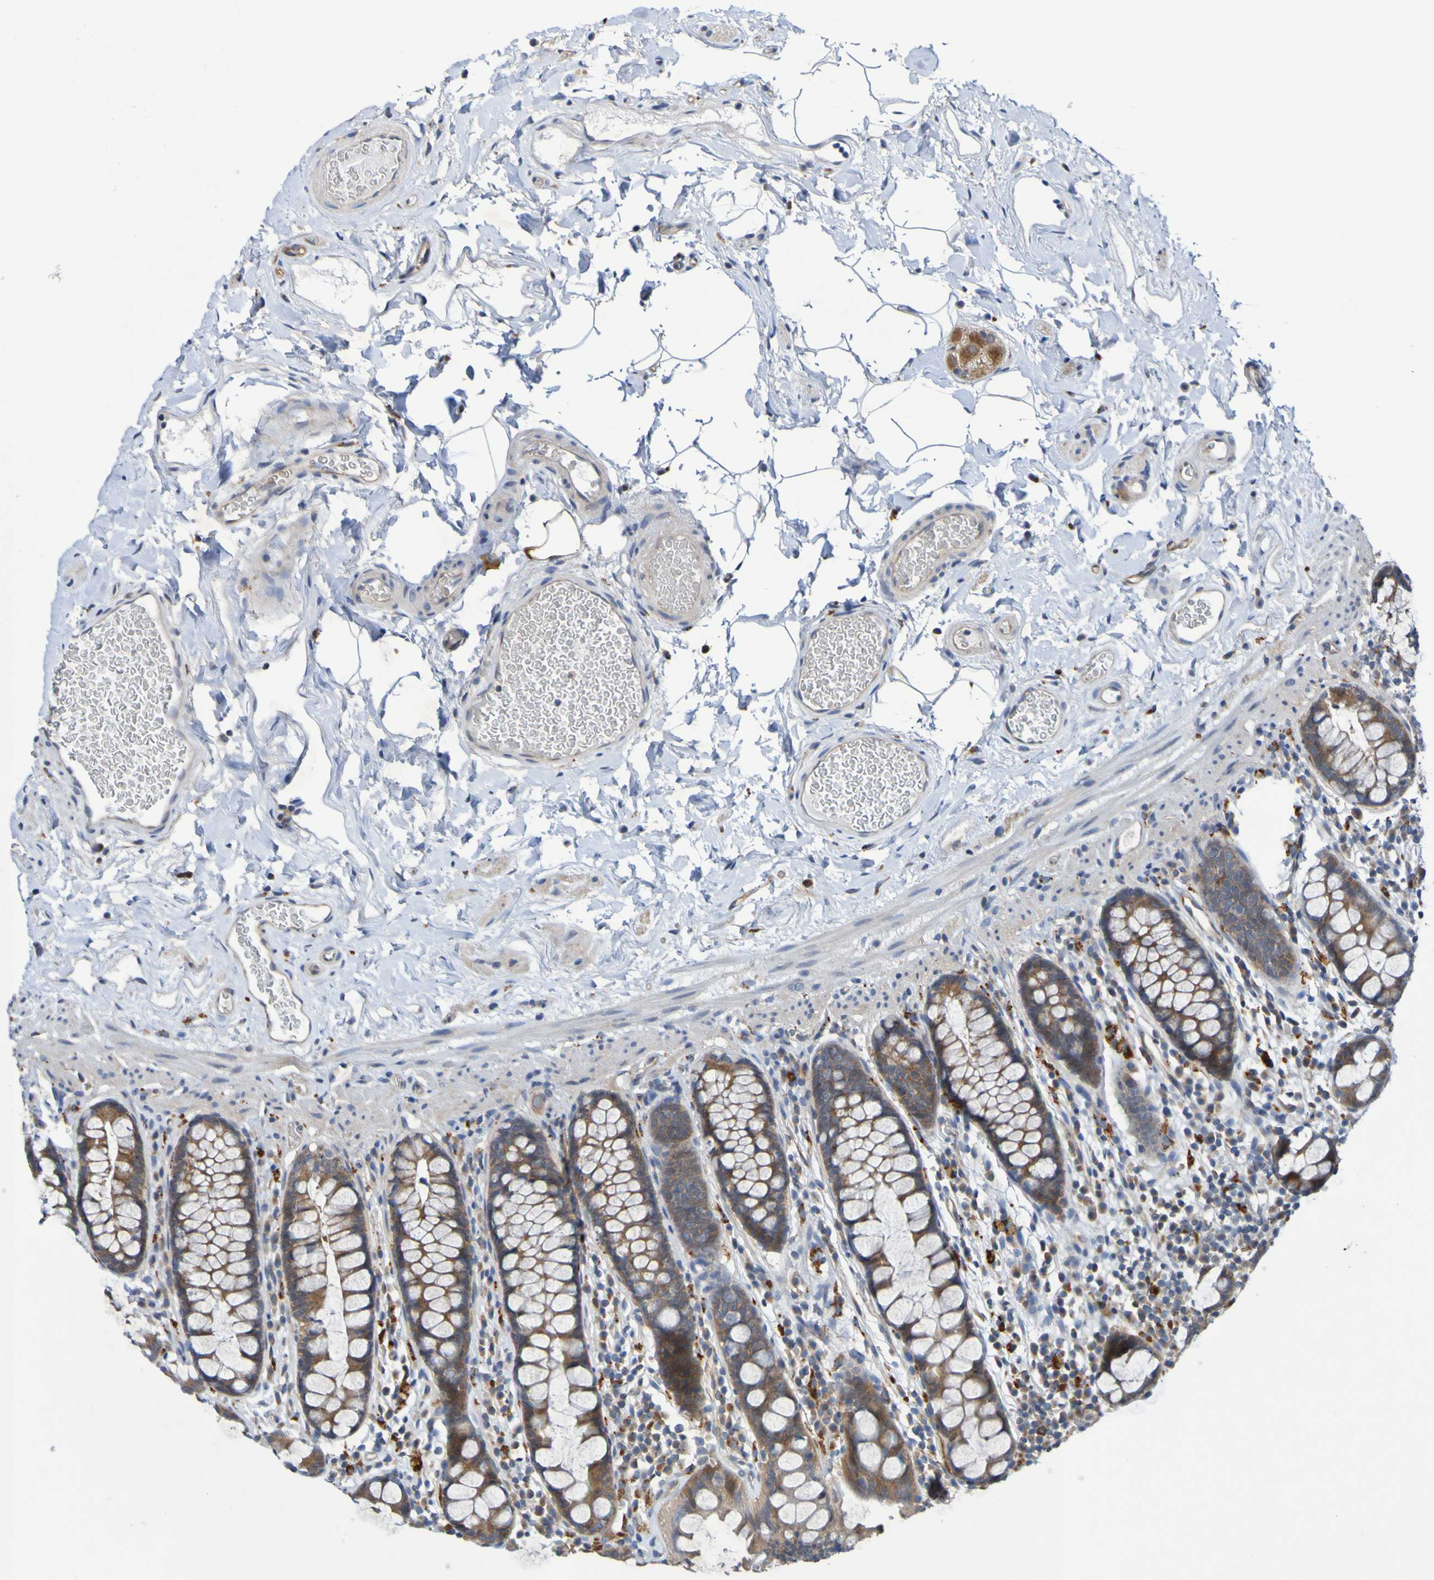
{"staining": {"intensity": "weak", "quantity": ">75%", "location": "cytoplasmic/membranous"}, "tissue": "colon", "cell_type": "Endothelial cells", "image_type": "normal", "snomed": [{"axis": "morphology", "description": "Normal tissue, NOS"}, {"axis": "topography", "description": "Colon"}], "caption": "Brown immunohistochemical staining in normal colon reveals weak cytoplasmic/membranous expression in about >75% of endothelial cells.", "gene": "SDK1", "patient": {"sex": "female", "age": 80}}